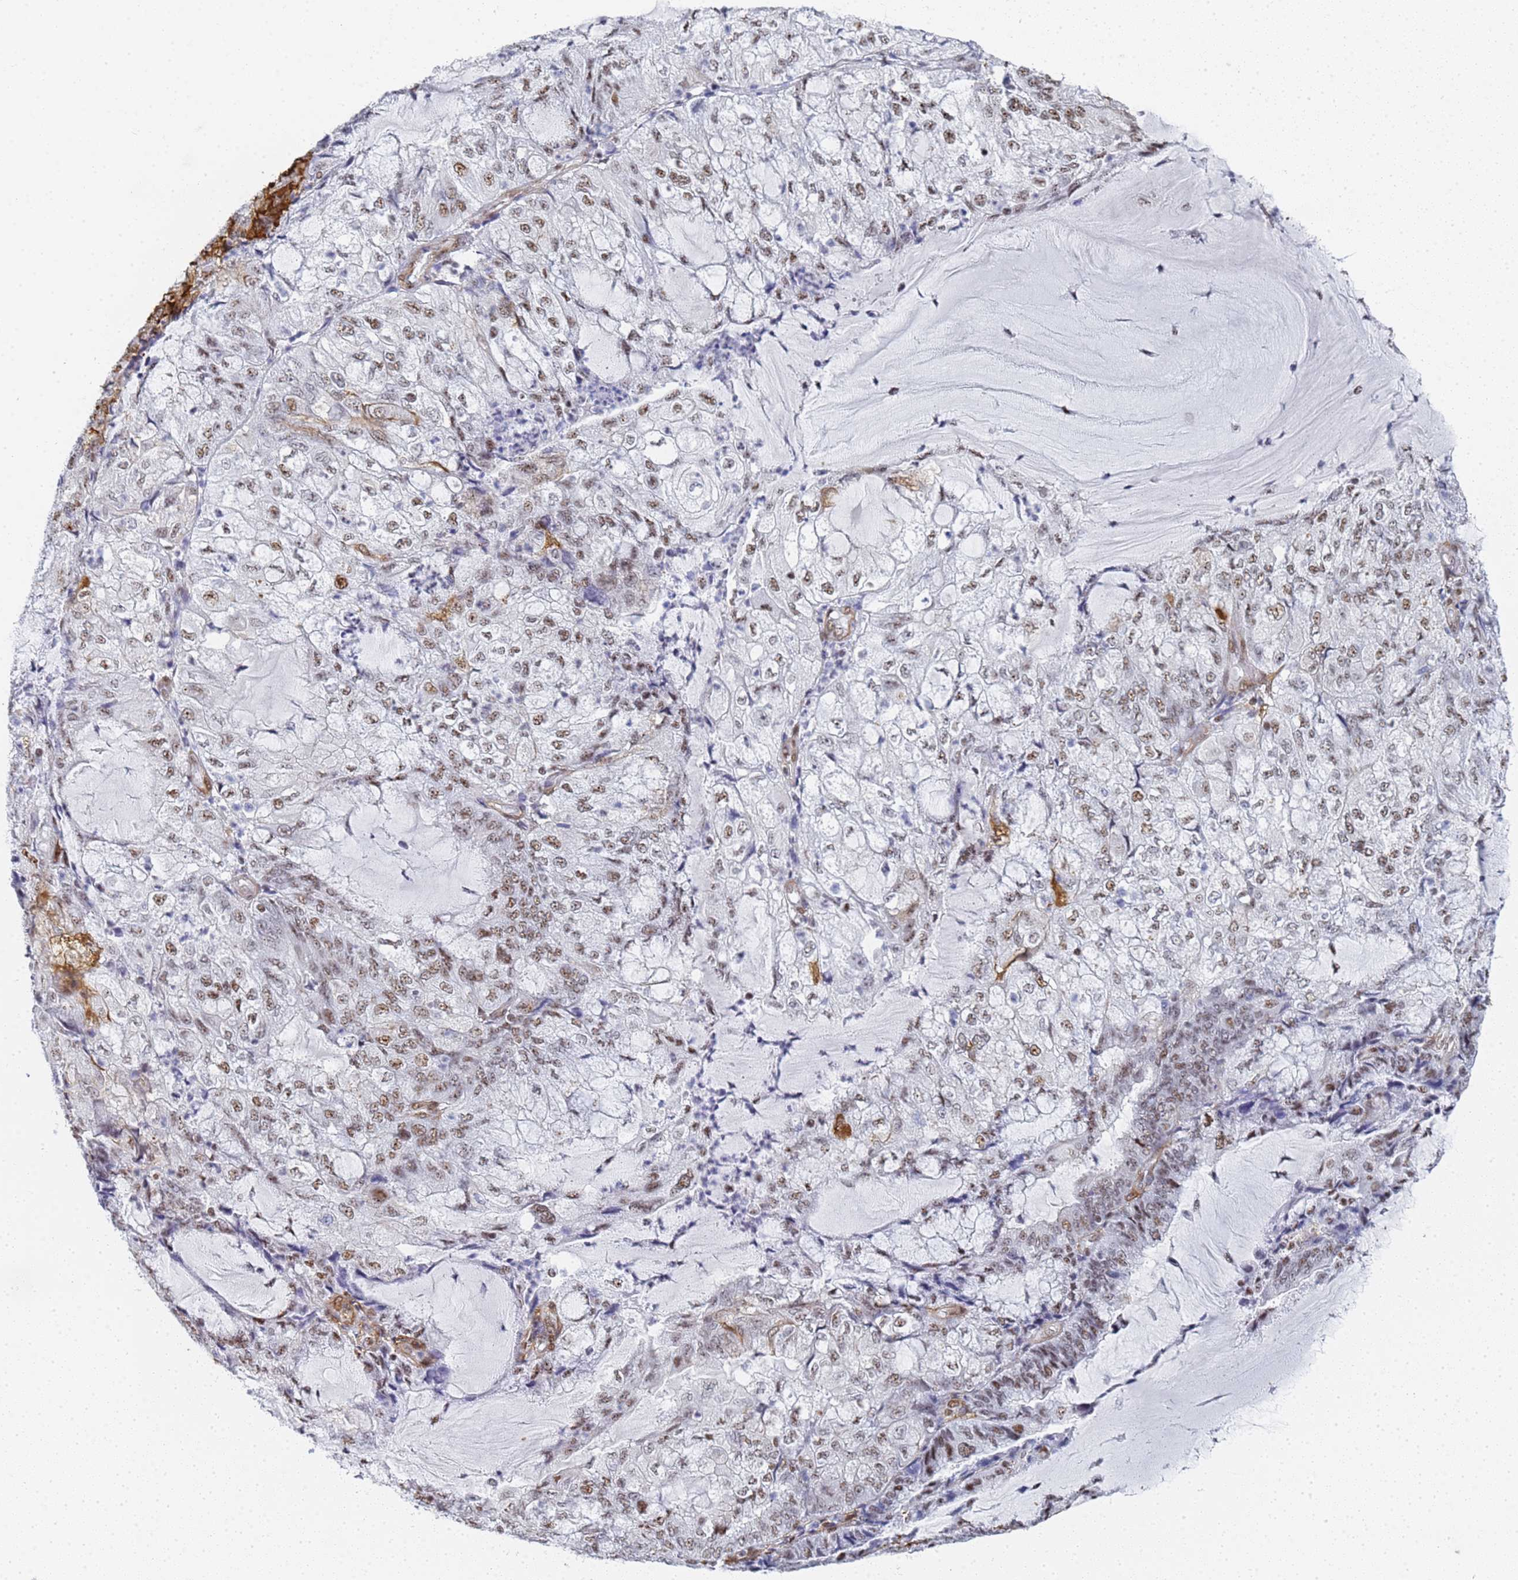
{"staining": {"intensity": "moderate", "quantity": ">75%", "location": "nuclear"}, "tissue": "endometrial cancer", "cell_type": "Tumor cells", "image_type": "cancer", "snomed": [{"axis": "morphology", "description": "Adenocarcinoma, NOS"}, {"axis": "topography", "description": "Endometrium"}], "caption": "Tumor cells exhibit medium levels of moderate nuclear positivity in about >75% of cells in human adenocarcinoma (endometrial).", "gene": "PRRT4", "patient": {"sex": "female", "age": 81}}